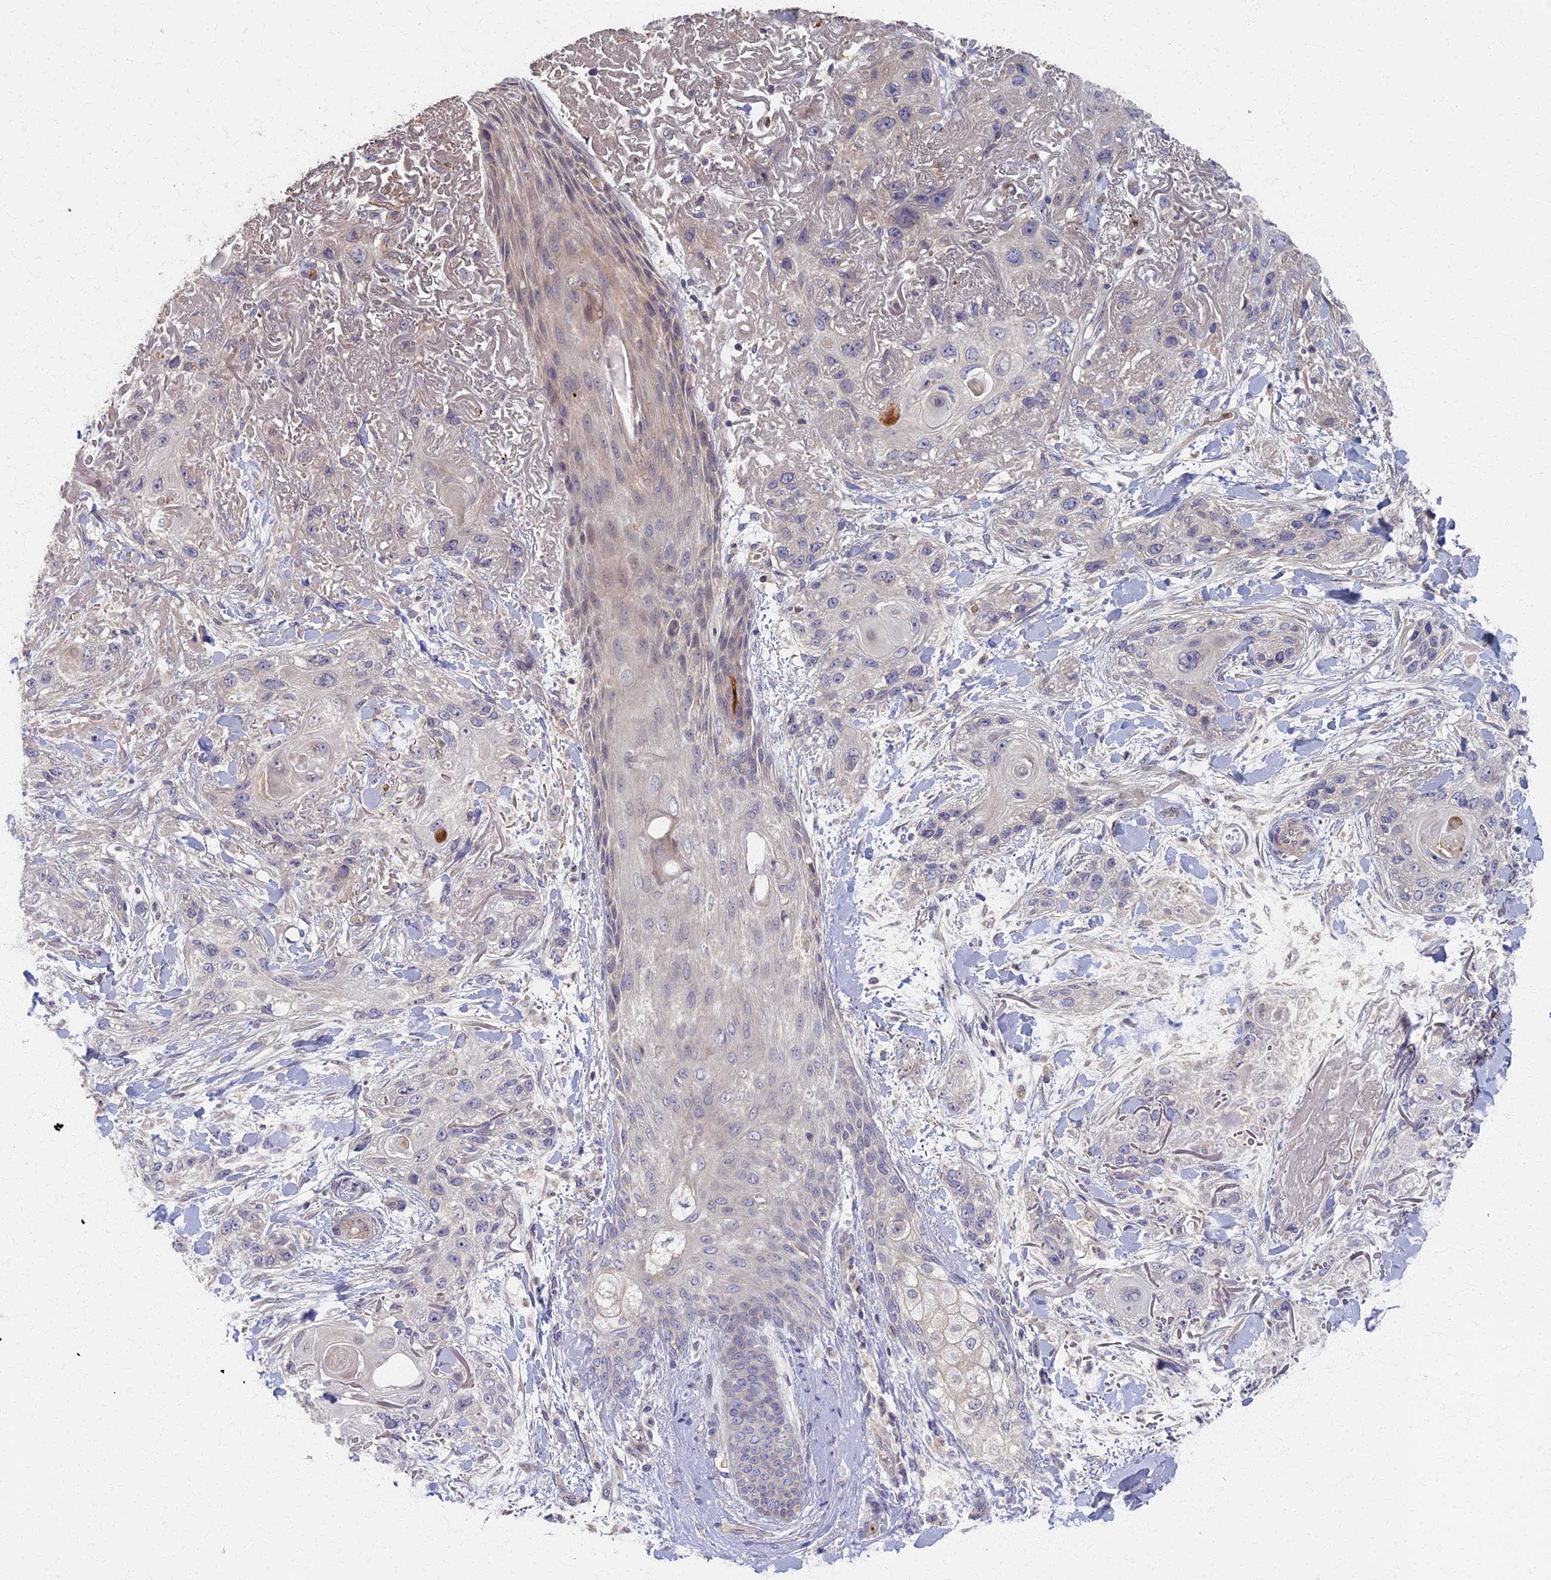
{"staining": {"intensity": "negative", "quantity": "none", "location": "none"}, "tissue": "skin cancer", "cell_type": "Tumor cells", "image_type": "cancer", "snomed": [{"axis": "morphology", "description": "Normal tissue, NOS"}, {"axis": "morphology", "description": "Squamous cell carcinoma, NOS"}, {"axis": "topography", "description": "Skin"}], "caption": "Immunohistochemical staining of human skin squamous cell carcinoma shows no significant positivity in tumor cells.", "gene": "AP4E1", "patient": {"sex": "male", "age": 72}}